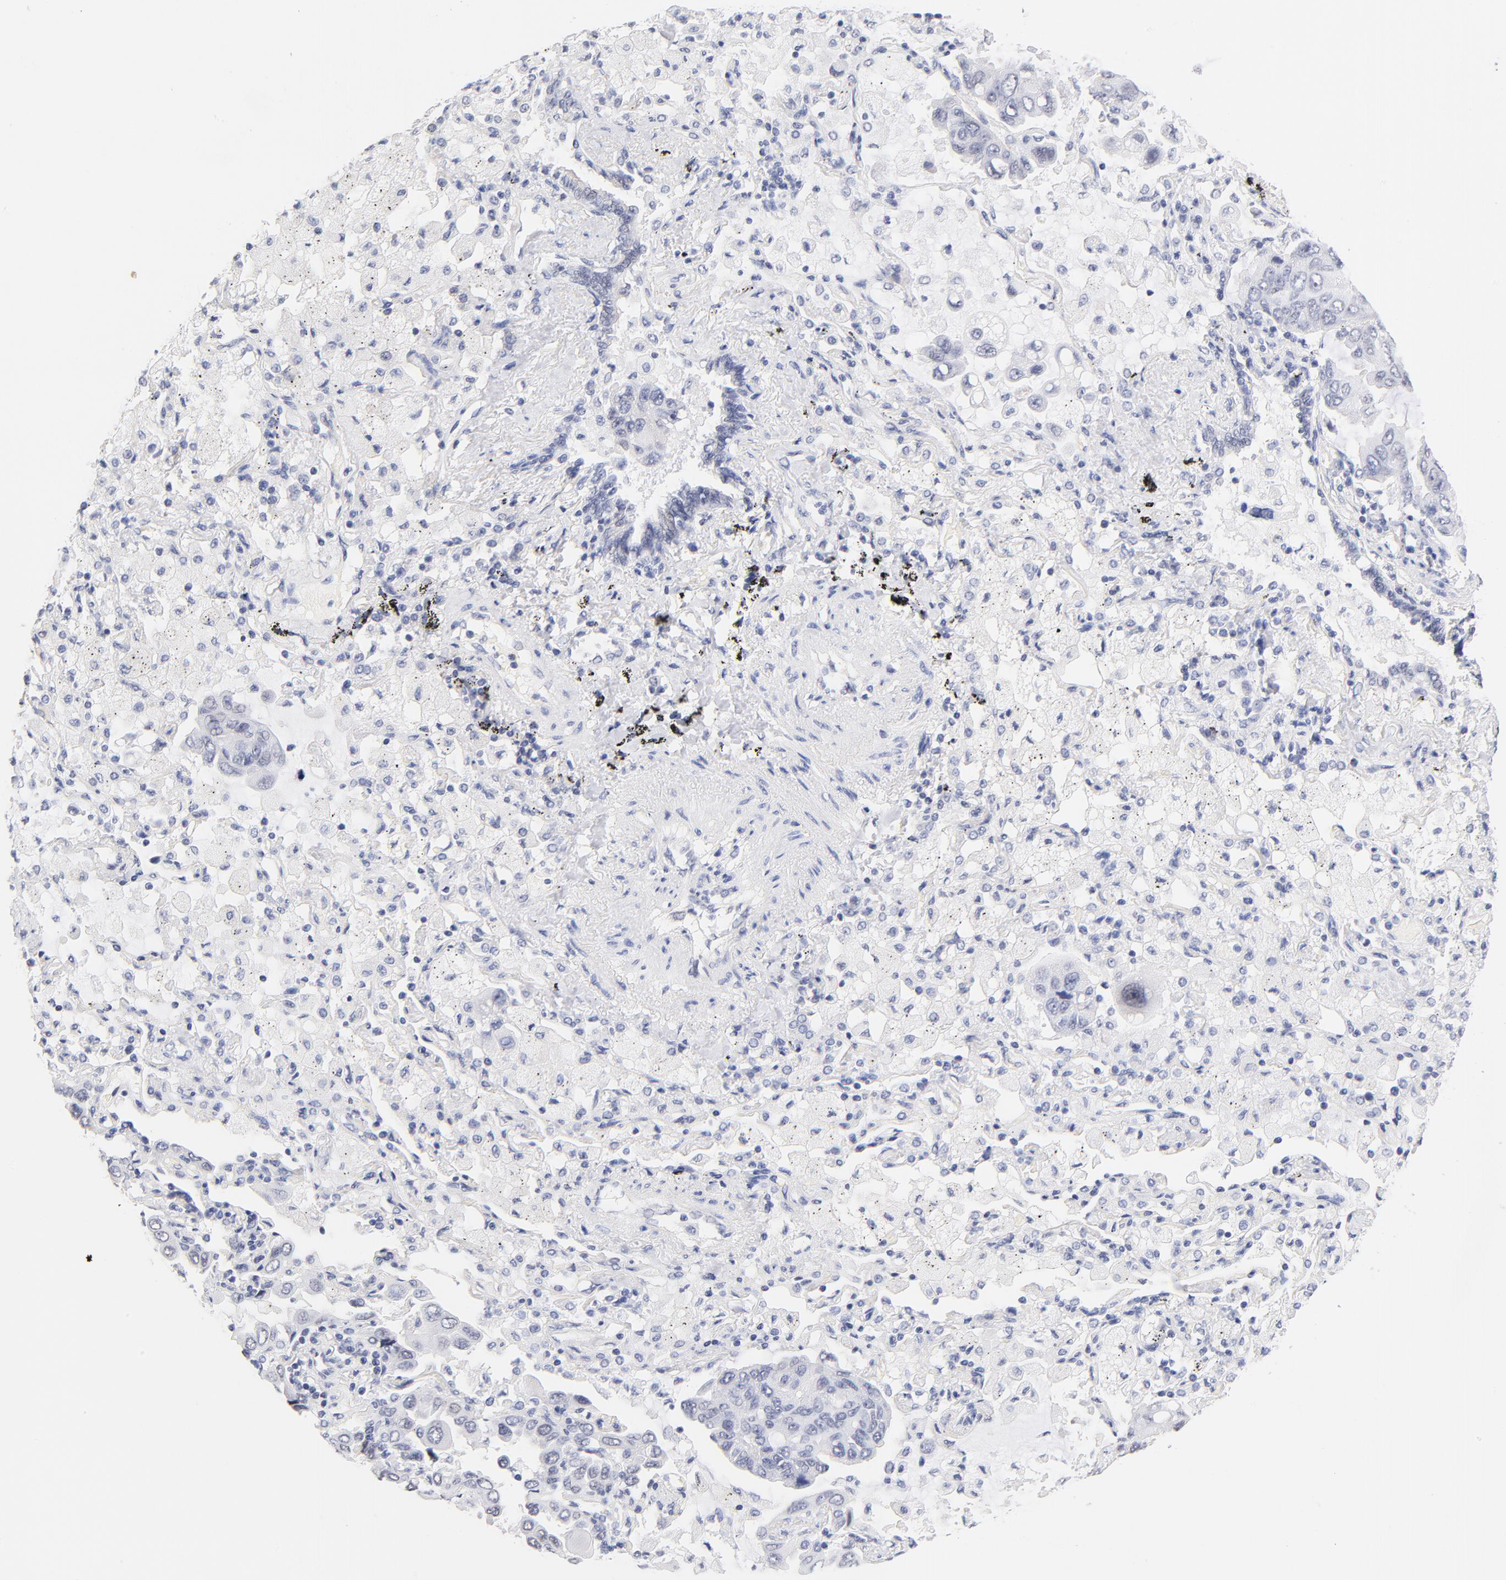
{"staining": {"intensity": "negative", "quantity": "none", "location": "none"}, "tissue": "lung cancer", "cell_type": "Tumor cells", "image_type": "cancer", "snomed": [{"axis": "morphology", "description": "Adenocarcinoma, NOS"}, {"axis": "topography", "description": "Lung"}], "caption": "Tumor cells are negative for protein expression in human lung adenocarcinoma.", "gene": "ZNF74", "patient": {"sex": "male", "age": 64}}